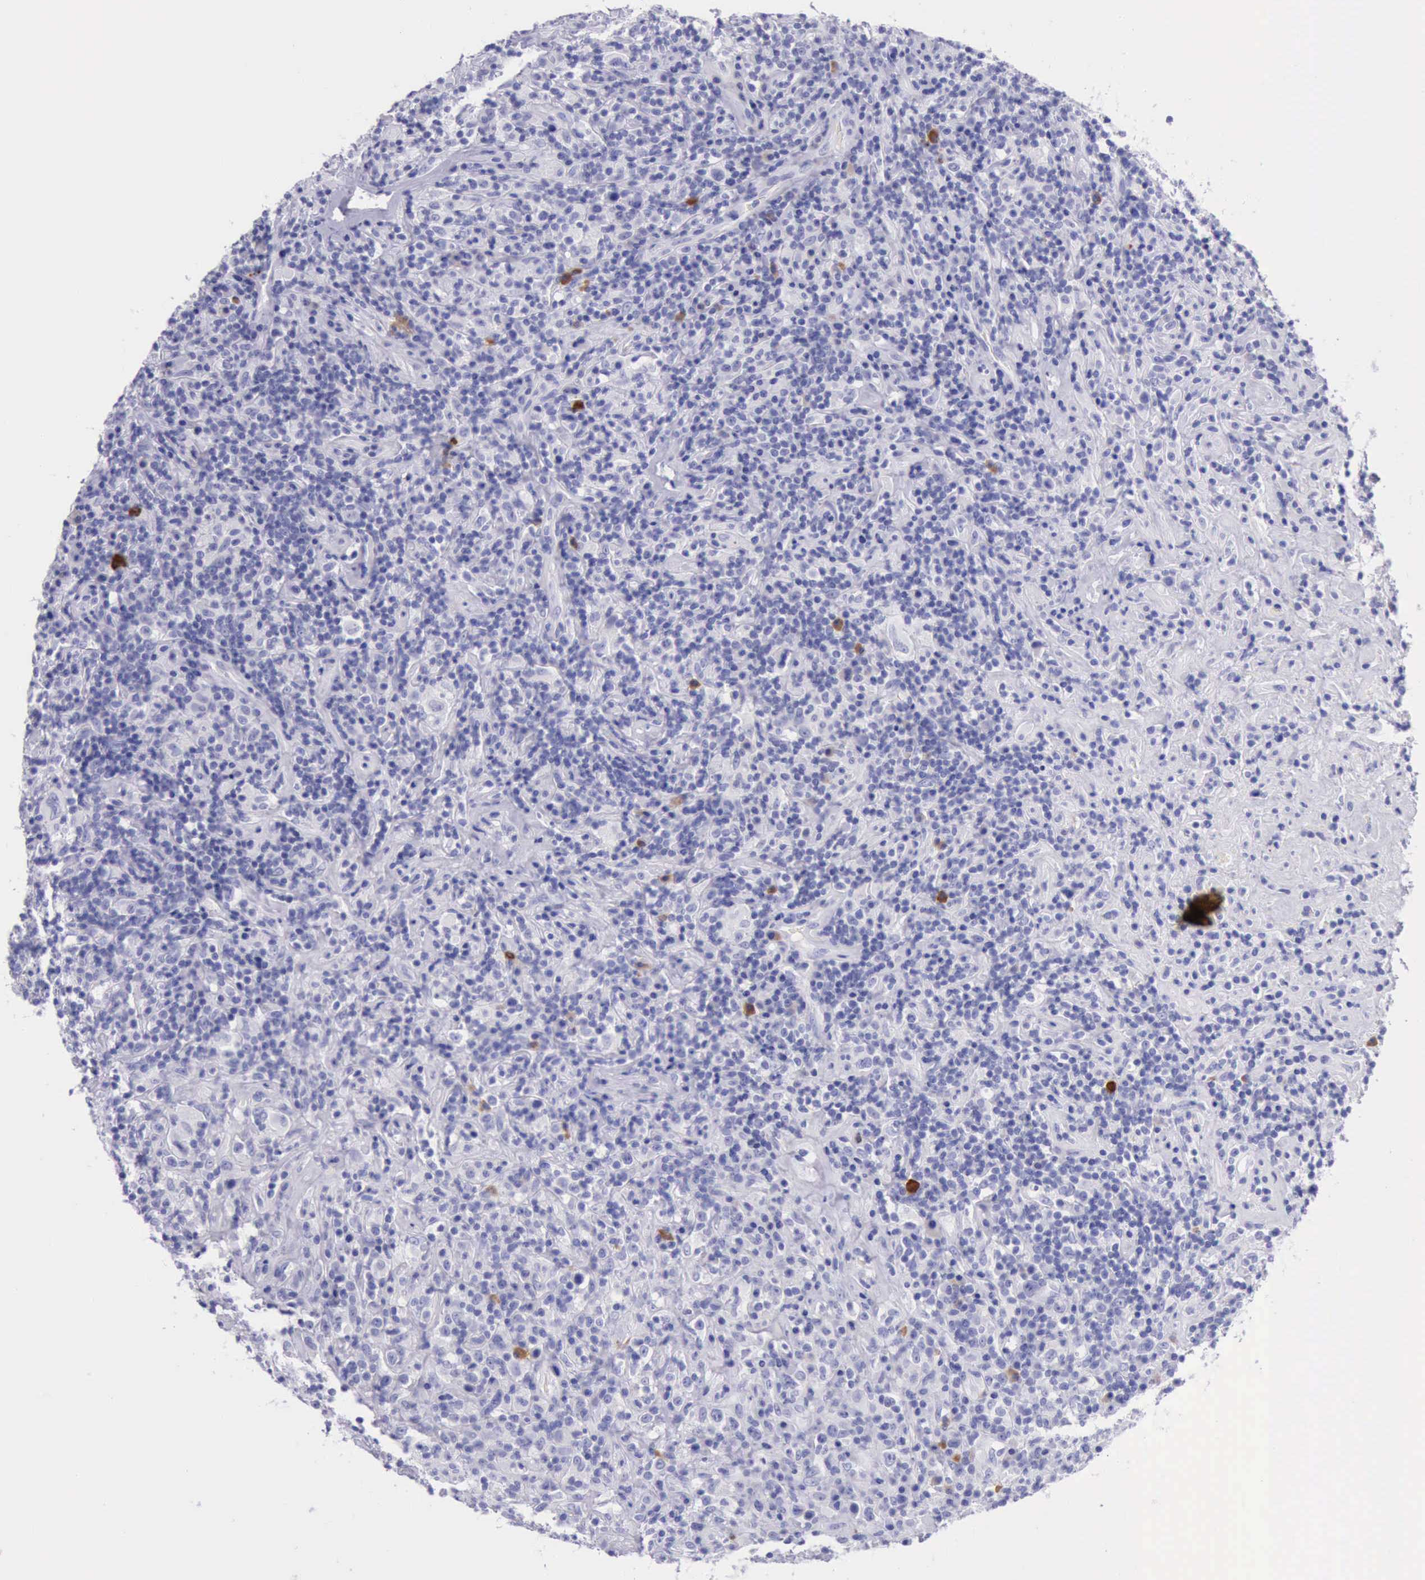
{"staining": {"intensity": "negative", "quantity": "none", "location": "none"}, "tissue": "lymphoma", "cell_type": "Tumor cells", "image_type": "cancer", "snomed": [{"axis": "morphology", "description": "Hodgkin's disease, NOS"}, {"axis": "topography", "description": "Lymph node"}], "caption": "This is an immunohistochemistry photomicrograph of lymphoma. There is no positivity in tumor cells.", "gene": "KRT8", "patient": {"sex": "male", "age": 46}}